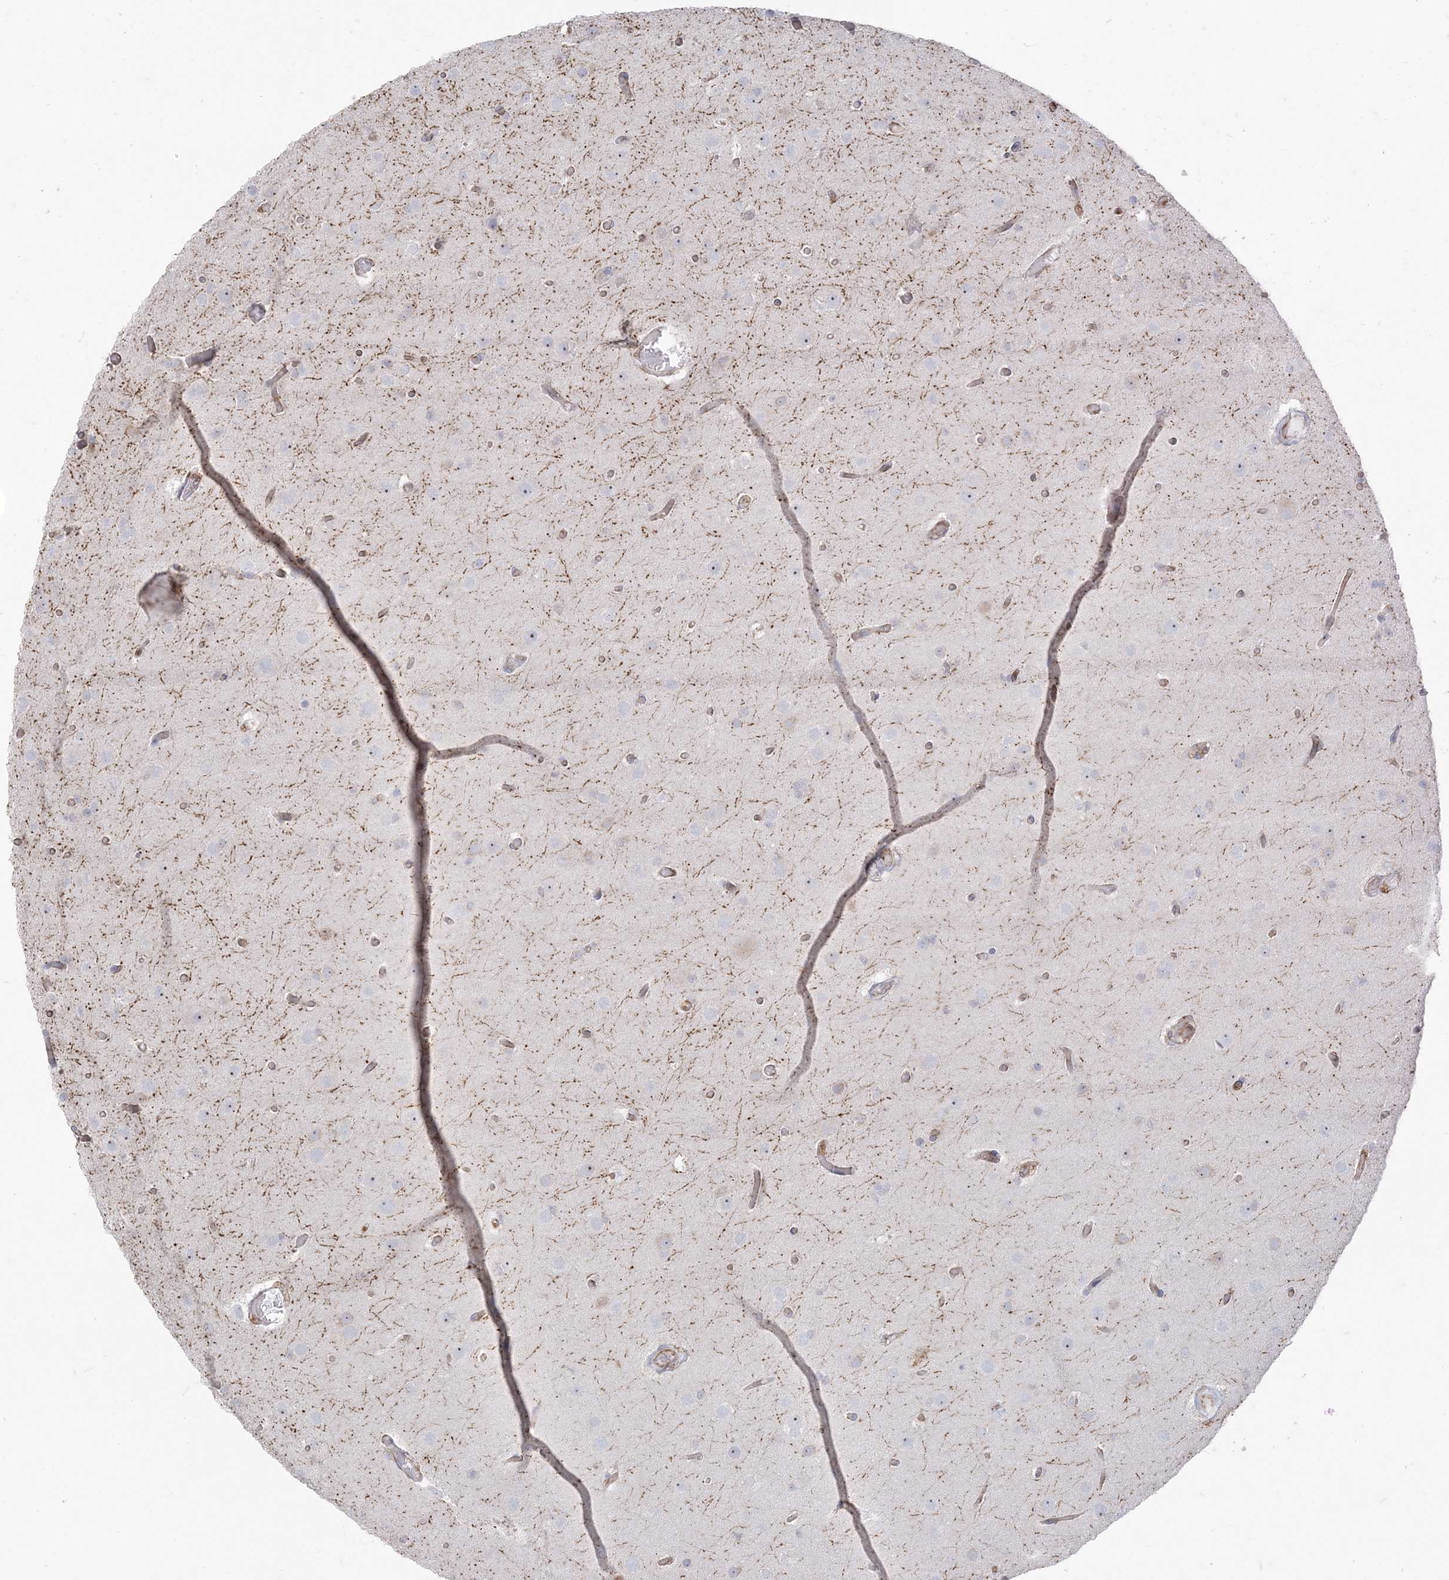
{"staining": {"intensity": "negative", "quantity": "none", "location": "none"}, "tissue": "glioma", "cell_type": "Tumor cells", "image_type": "cancer", "snomed": [{"axis": "morphology", "description": "Glioma, malignant, High grade"}, {"axis": "topography", "description": "Cerebral cortex"}], "caption": "There is no significant expression in tumor cells of glioma. (DAB IHC, high magnification).", "gene": "DERL3", "patient": {"sex": "female", "age": 36}}